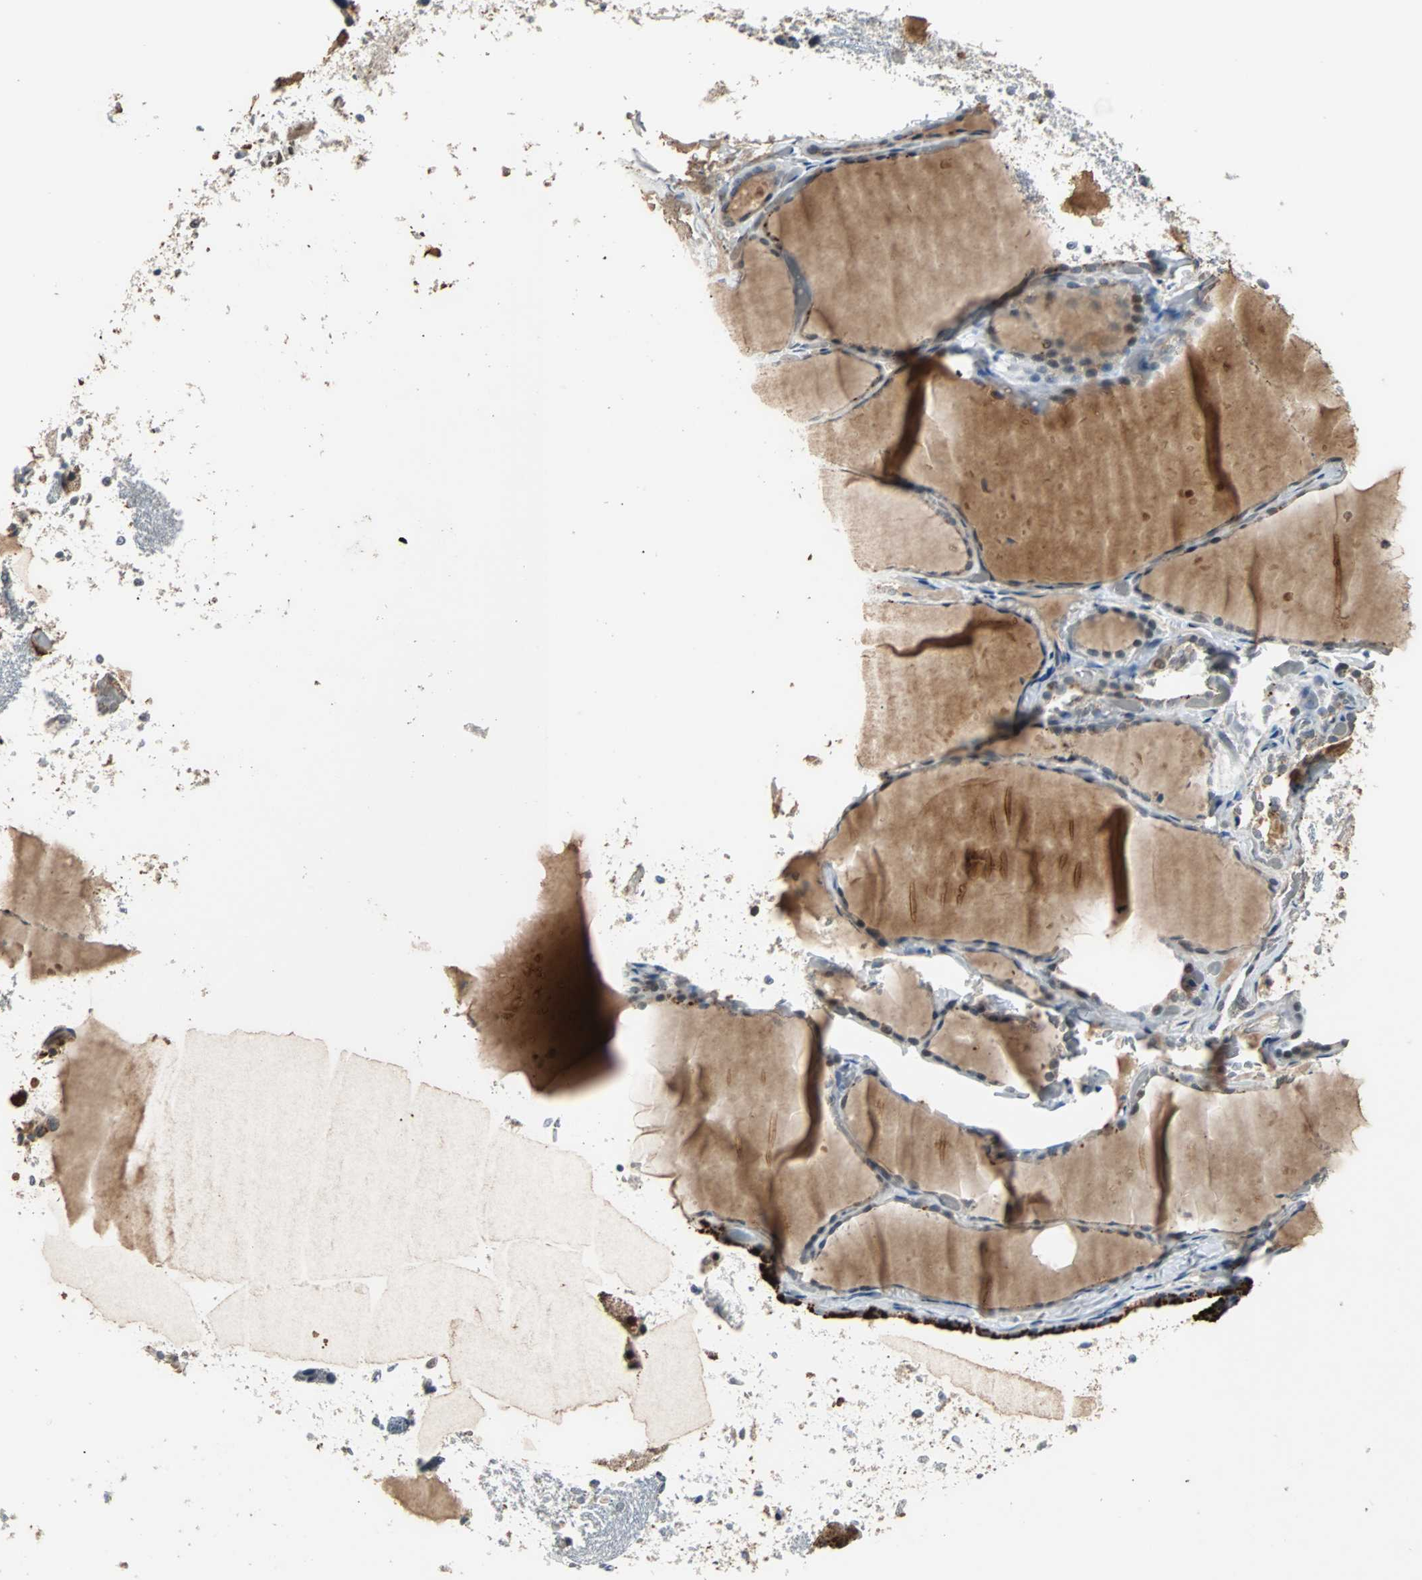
{"staining": {"intensity": "moderate", "quantity": "25%-75%", "location": "cytoplasmic/membranous"}, "tissue": "thyroid gland", "cell_type": "Glandular cells", "image_type": "normal", "snomed": [{"axis": "morphology", "description": "Normal tissue, NOS"}, {"axis": "topography", "description": "Thyroid gland"}], "caption": "Protein staining displays moderate cytoplasmic/membranous positivity in about 25%-75% of glandular cells in normal thyroid gland.", "gene": "HLX", "patient": {"sex": "female", "age": 22}}